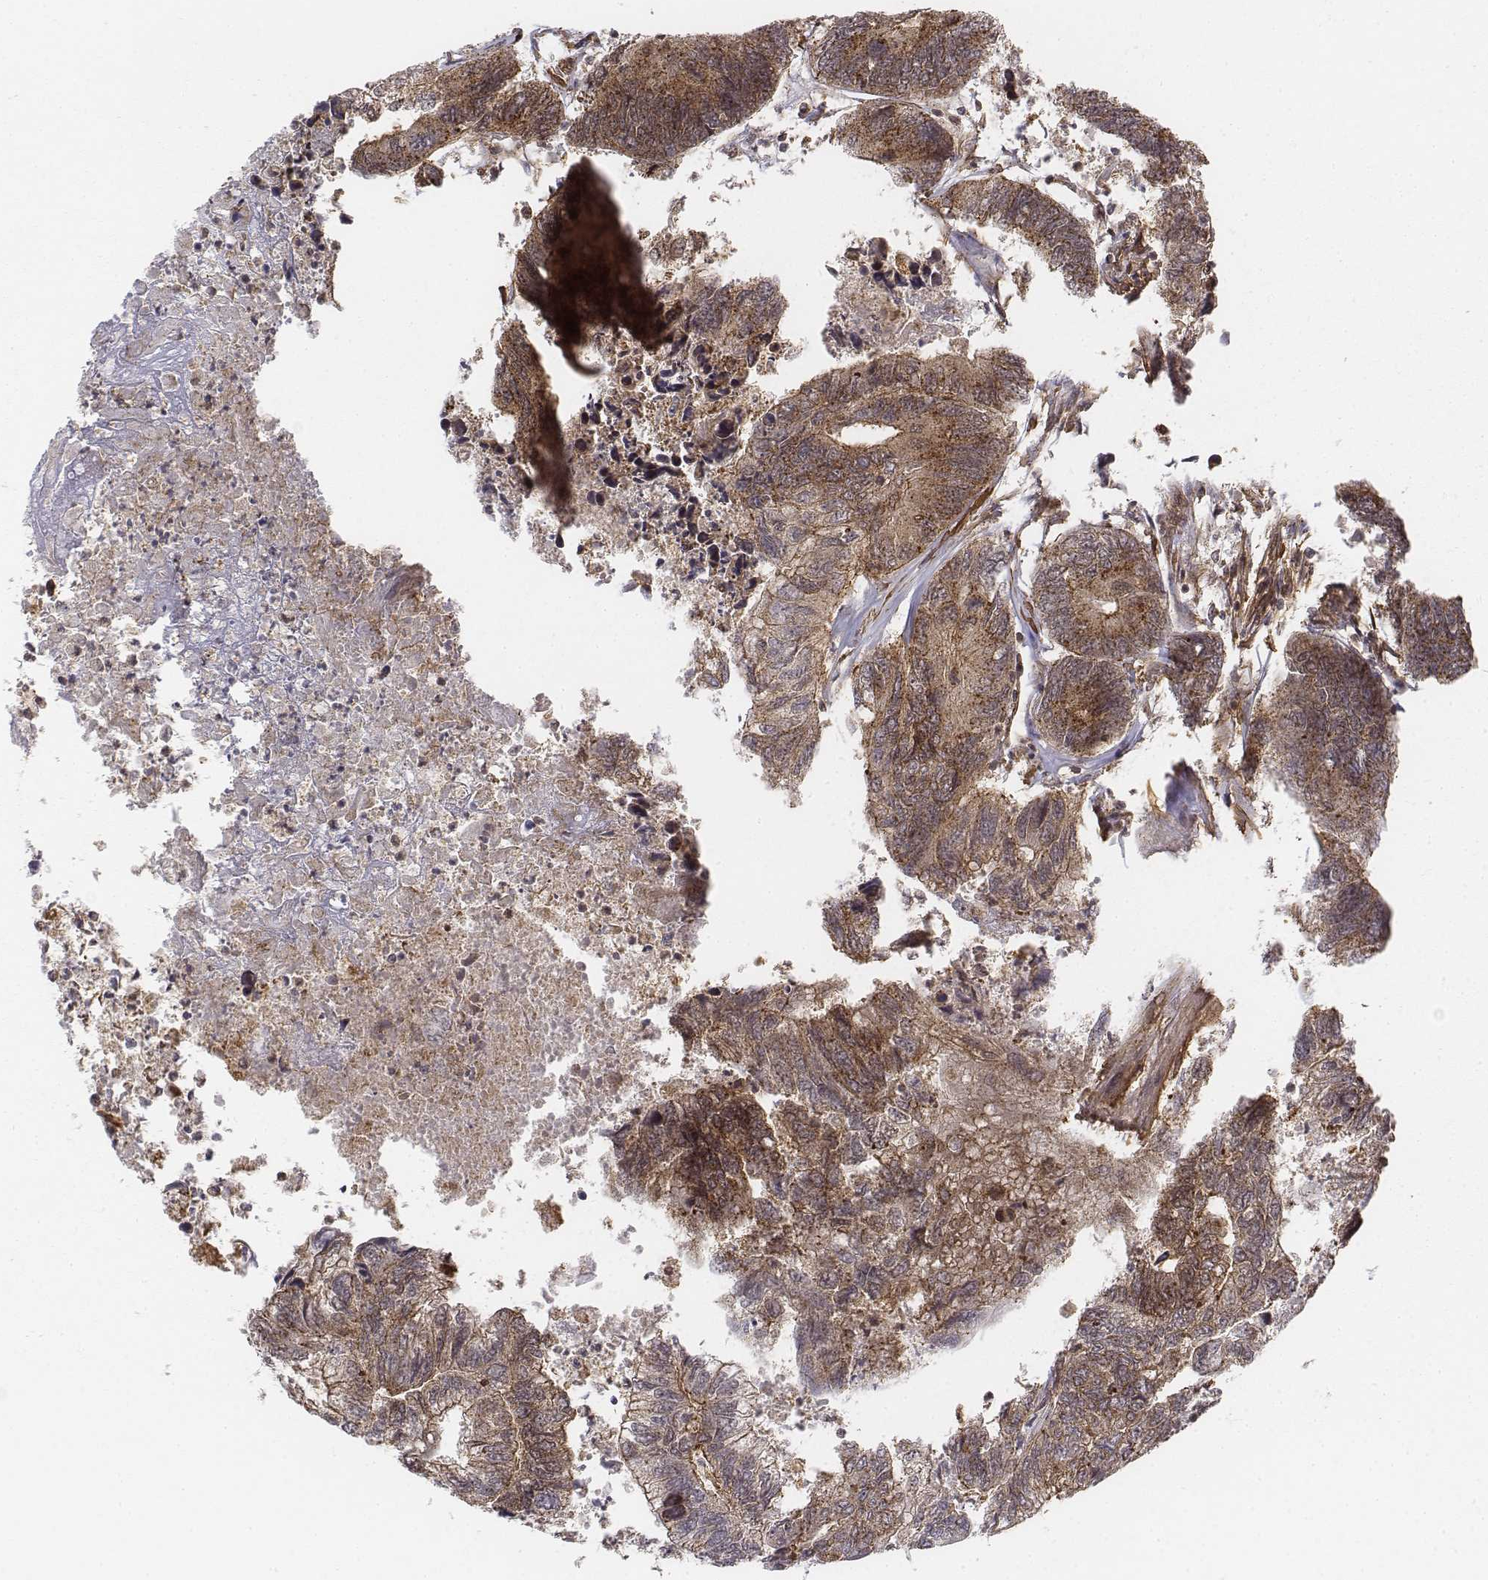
{"staining": {"intensity": "moderate", "quantity": ">75%", "location": "cytoplasmic/membranous"}, "tissue": "colorectal cancer", "cell_type": "Tumor cells", "image_type": "cancer", "snomed": [{"axis": "morphology", "description": "Adenocarcinoma, NOS"}, {"axis": "topography", "description": "Colon"}], "caption": "Brown immunohistochemical staining in colorectal cancer displays moderate cytoplasmic/membranous positivity in about >75% of tumor cells. The protein is shown in brown color, while the nuclei are stained blue.", "gene": "ZFYVE19", "patient": {"sex": "female", "age": 67}}